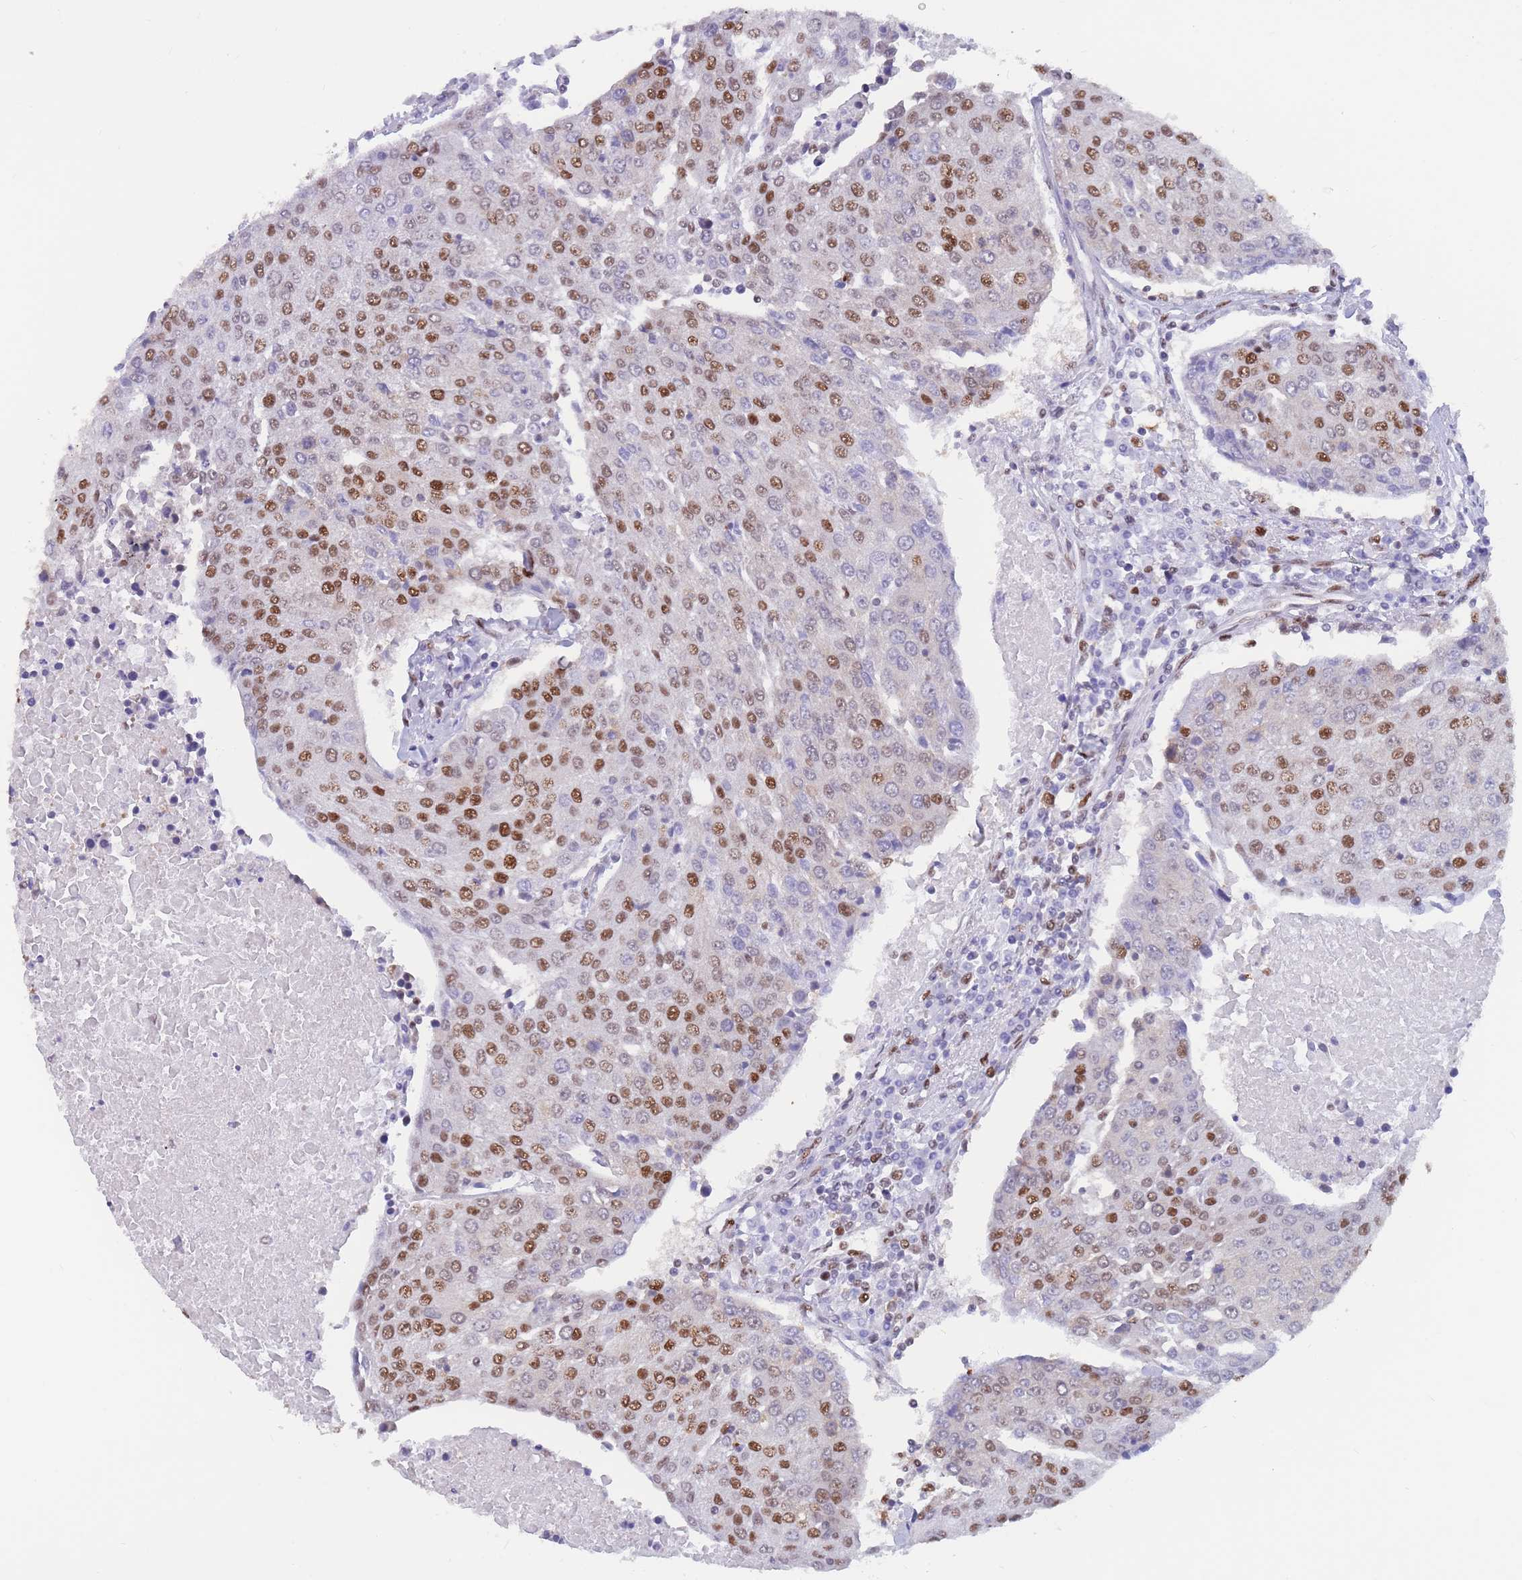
{"staining": {"intensity": "strong", "quantity": "25%-75%", "location": "nuclear"}, "tissue": "urothelial cancer", "cell_type": "Tumor cells", "image_type": "cancer", "snomed": [{"axis": "morphology", "description": "Urothelial carcinoma, High grade"}, {"axis": "topography", "description": "Urinary bladder"}], "caption": "Immunohistochemical staining of human urothelial cancer shows high levels of strong nuclear protein staining in approximately 25%-75% of tumor cells.", "gene": "NASP", "patient": {"sex": "female", "age": 85}}